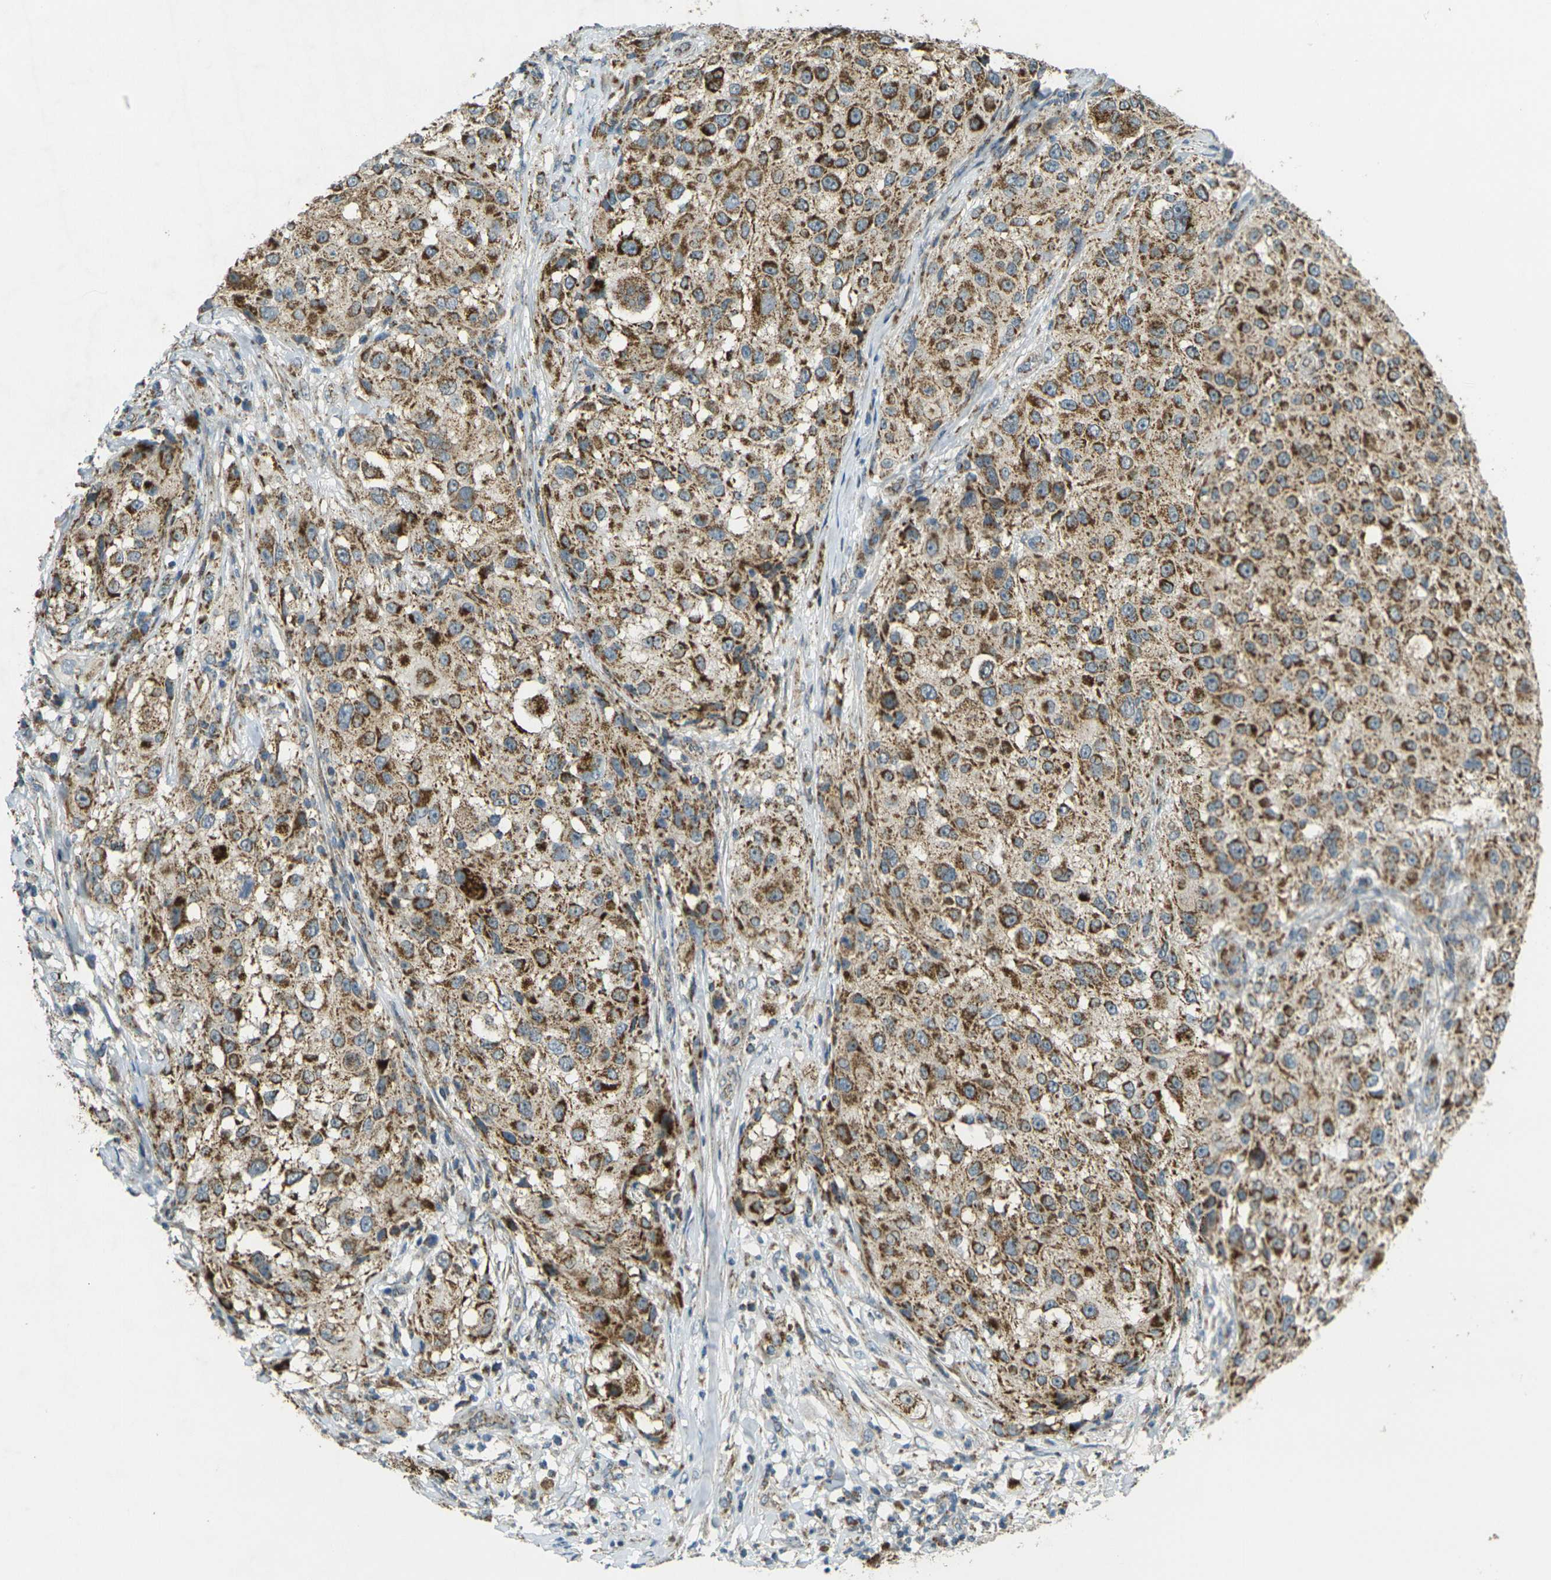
{"staining": {"intensity": "moderate", "quantity": ">75%", "location": "cytoplasmic/membranous"}, "tissue": "melanoma", "cell_type": "Tumor cells", "image_type": "cancer", "snomed": [{"axis": "morphology", "description": "Necrosis, NOS"}, {"axis": "morphology", "description": "Malignant melanoma, NOS"}, {"axis": "topography", "description": "Skin"}], "caption": "Immunohistochemistry staining of melanoma, which exhibits medium levels of moderate cytoplasmic/membranous staining in about >75% of tumor cells indicating moderate cytoplasmic/membranous protein expression. The staining was performed using DAB (3,3'-diaminobenzidine) (brown) for protein detection and nuclei were counterstained in hematoxylin (blue).", "gene": "IGF1R", "patient": {"sex": "female", "age": 87}}